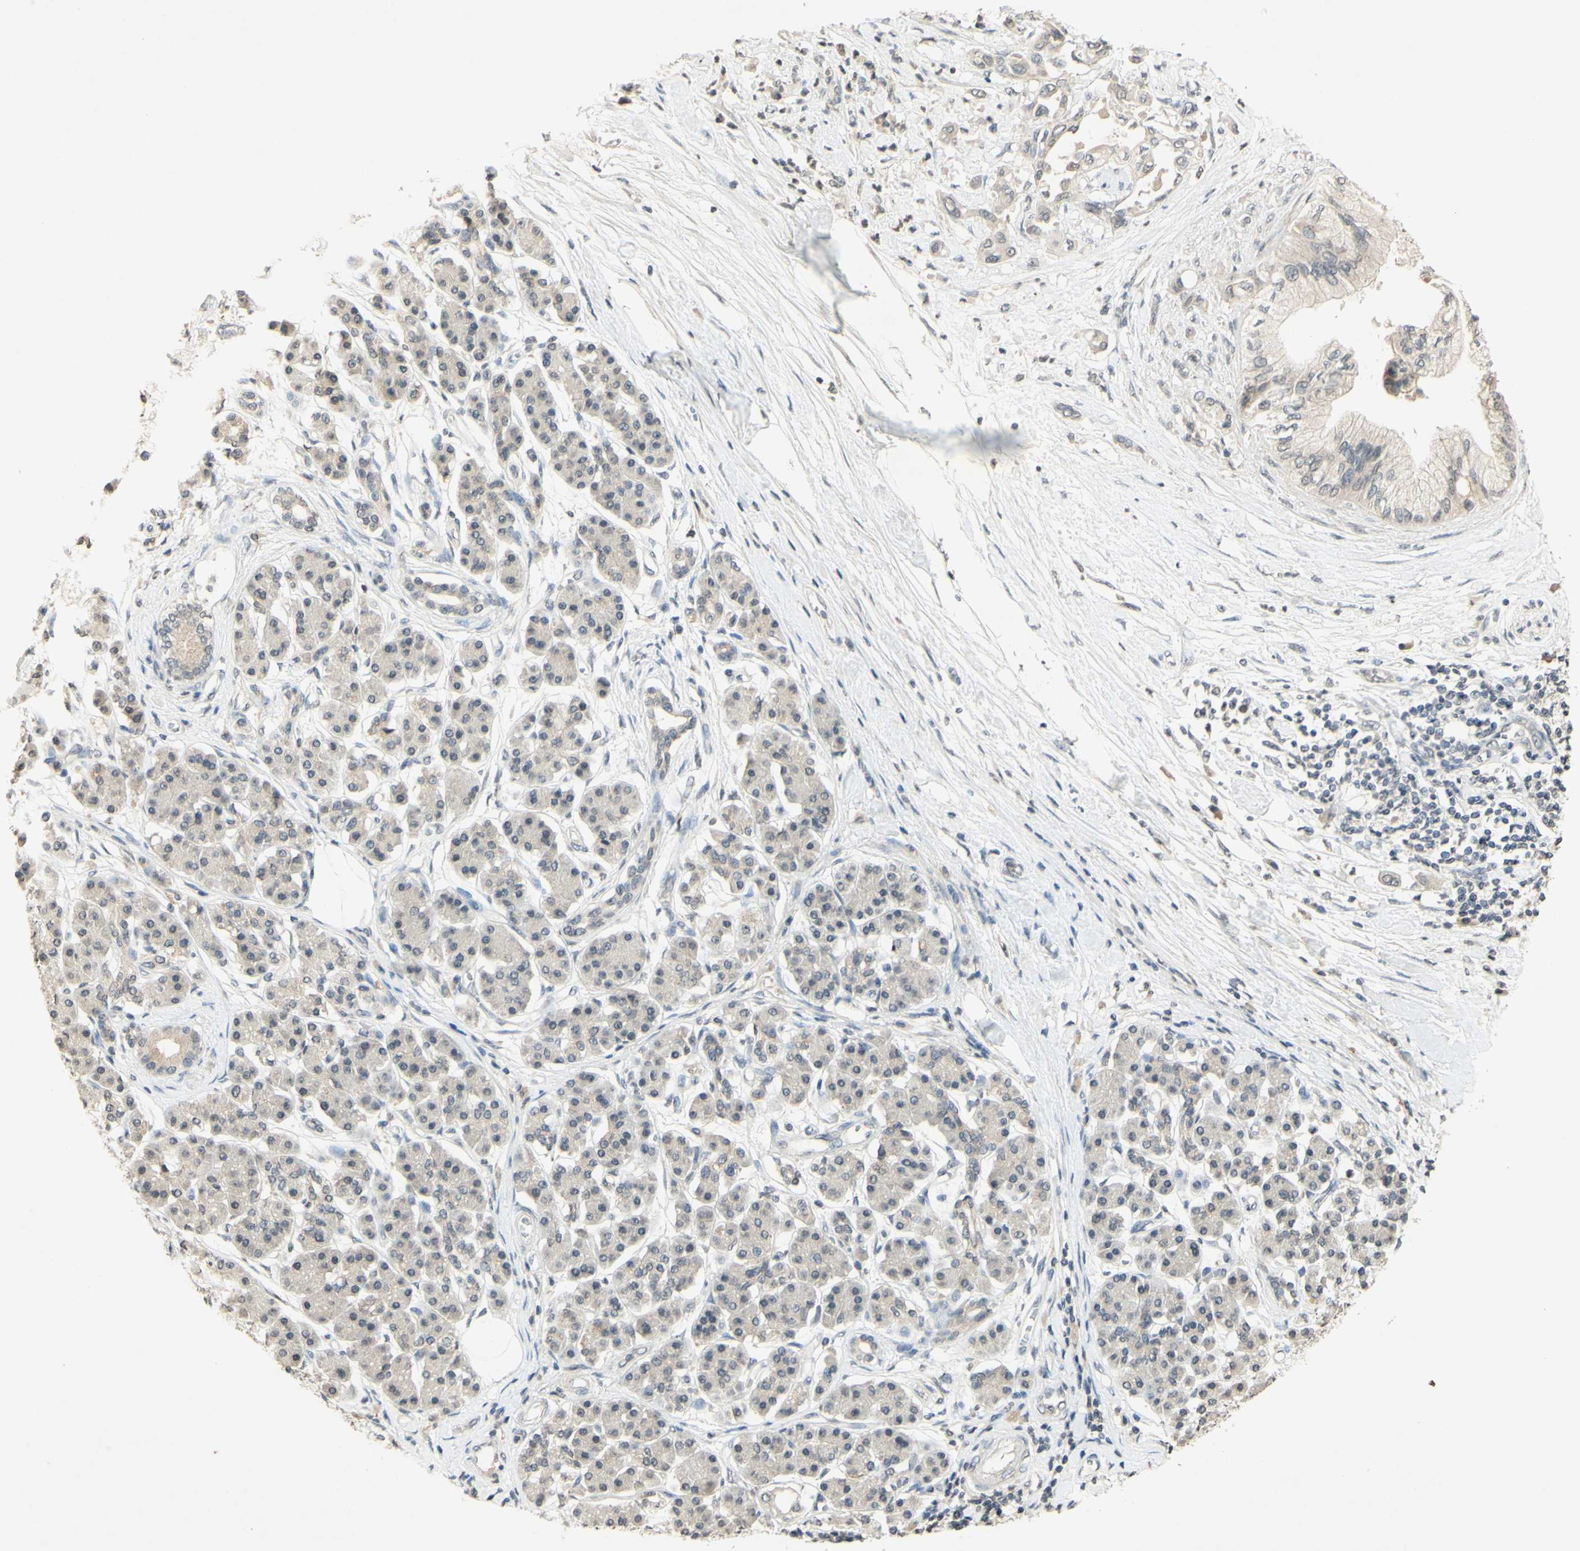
{"staining": {"intensity": "negative", "quantity": "none", "location": "none"}, "tissue": "pancreatic cancer", "cell_type": "Tumor cells", "image_type": "cancer", "snomed": [{"axis": "morphology", "description": "Adenocarcinoma, NOS"}, {"axis": "morphology", "description": "Adenocarcinoma, metastatic, NOS"}, {"axis": "topography", "description": "Lymph node"}, {"axis": "topography", "description": "Pancreas"}, {"axis": "topography", "description": "Duodenum"}], "caption": "Tumor cells show no significant protein staining in pancreatic cancer (adenocarcinoma).", "gene": "GLI1", "patient": {"sex": "female", "age": 64}}